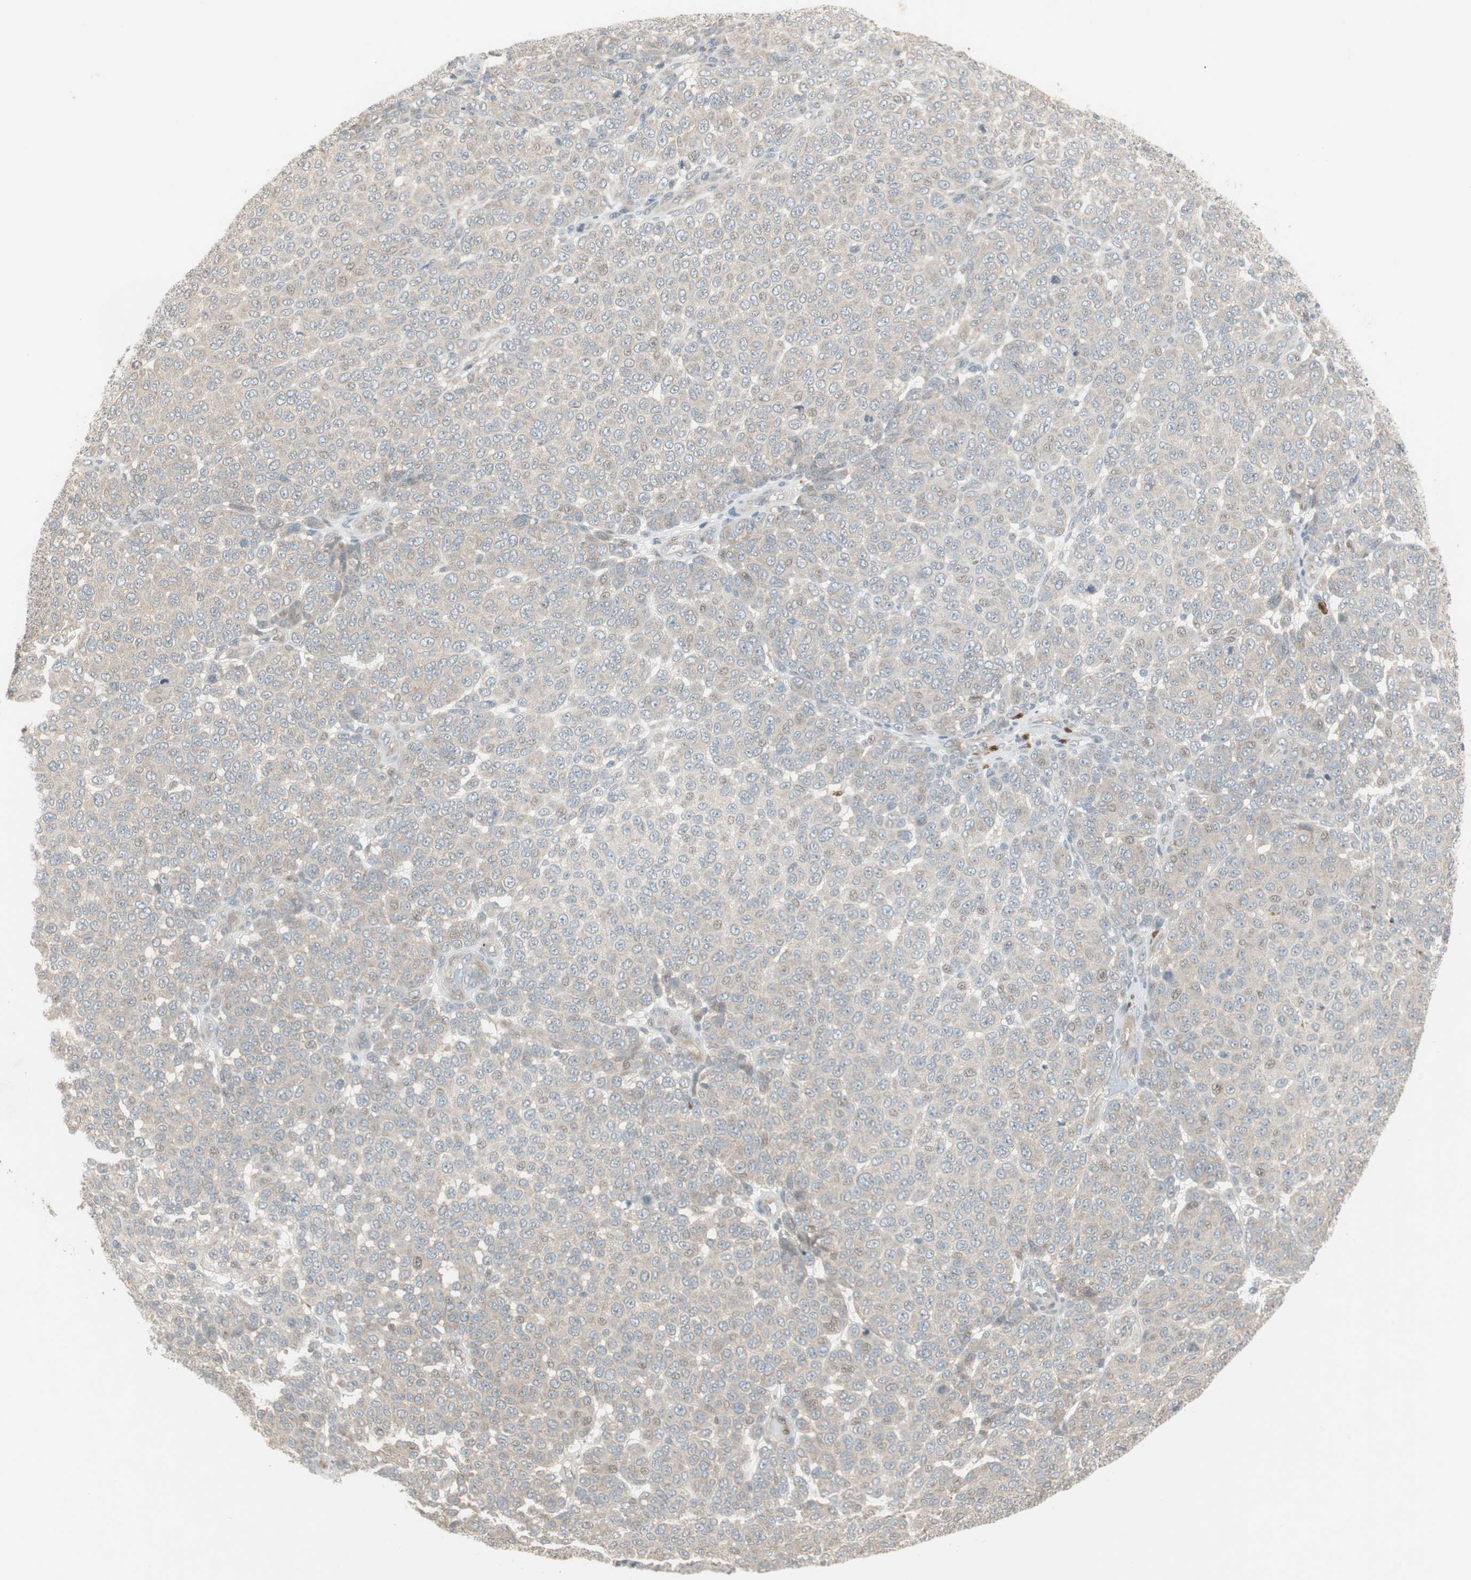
{"staining": {"intensity": "weak", "quantity": ">75%", "location": "cytoplasmic/membranous"}, "tissue": "melanoma", "cell_type": "Tumor cells", "image_type": "cancer", "snomed": [{"axis": "morphology", "description": "Malignant melanoma, NOS"}, {"axis": "topography", "description": "Skin"}], "caption": "Immunohistochemistry staining of malignant melanoma, which reveals low levels of weak cytoplasmic/membranous staining in approximately >75% of tumor cells indicating weak cytoplasmic/membranous protein expression. The staining was performed using DAB (3,3'-diaminobenzidine) (brown) for protein detection and nuclei were counterstained in hematoxylin (blue).", "gene": "SNX4", "patient": {"sex": "male", "age": 59}}